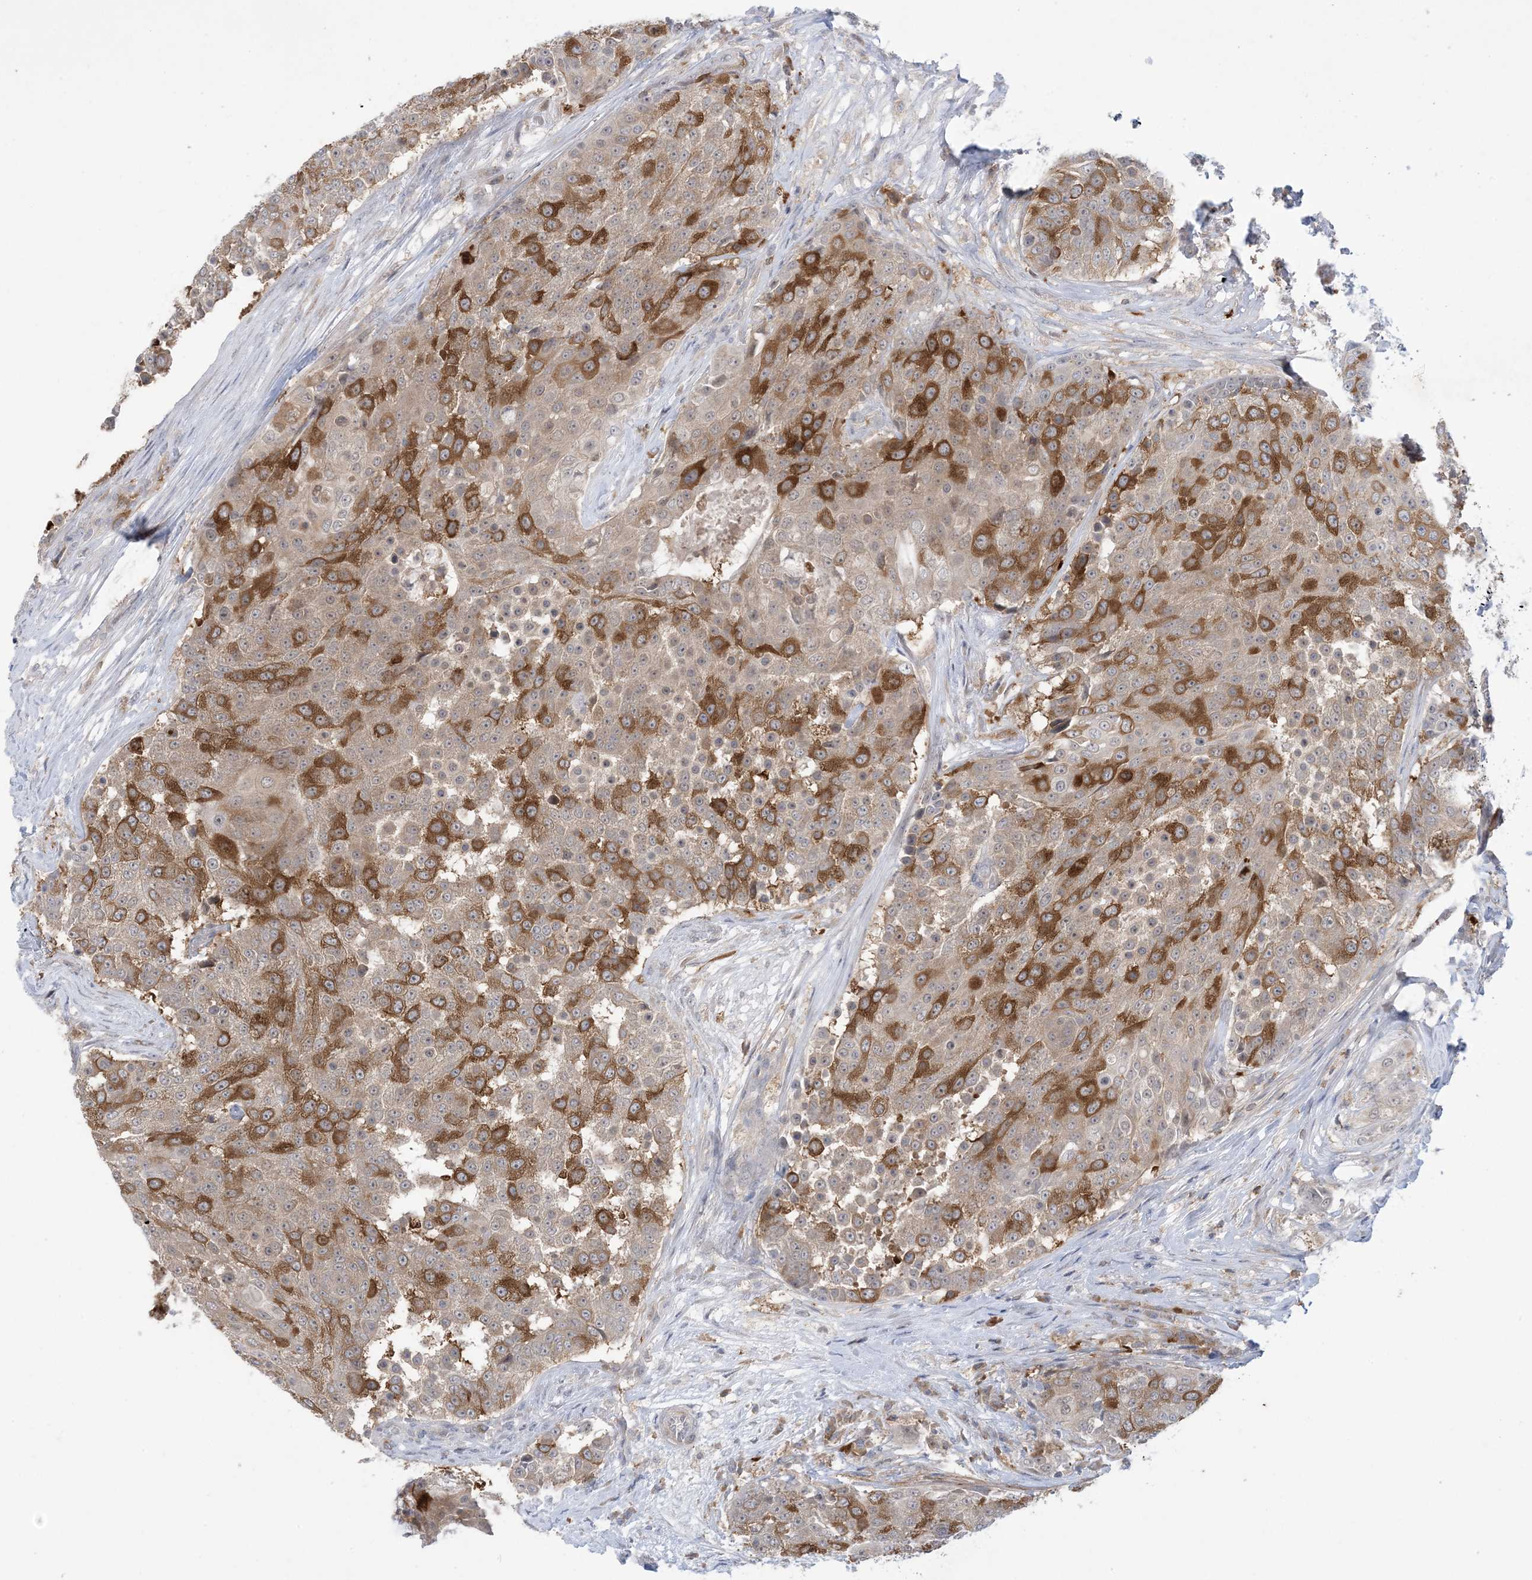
{"staining": {"intensity": "strong", "quantity": "25%-75%", "location": "cytoplasmic/membranous"}, "tissue": "urothelial cancer", "cell_type": "Tumor cells", "image_type": "cancer", "snomed": [{"axis": "morphology", "description": "Urothelial carcinoma, High grade"}, {"axis": "topography", "description": "Urinary bladder"}], "caption": "Brown immunohistochemical staining in urothelial carcinoma (high-grade) demonstrates strong cytoplasmic/membranous positivity in about 25%-75% of tumor cells.", "gene": "AOC1", "patient": {"sex": "female", "age": 63}}